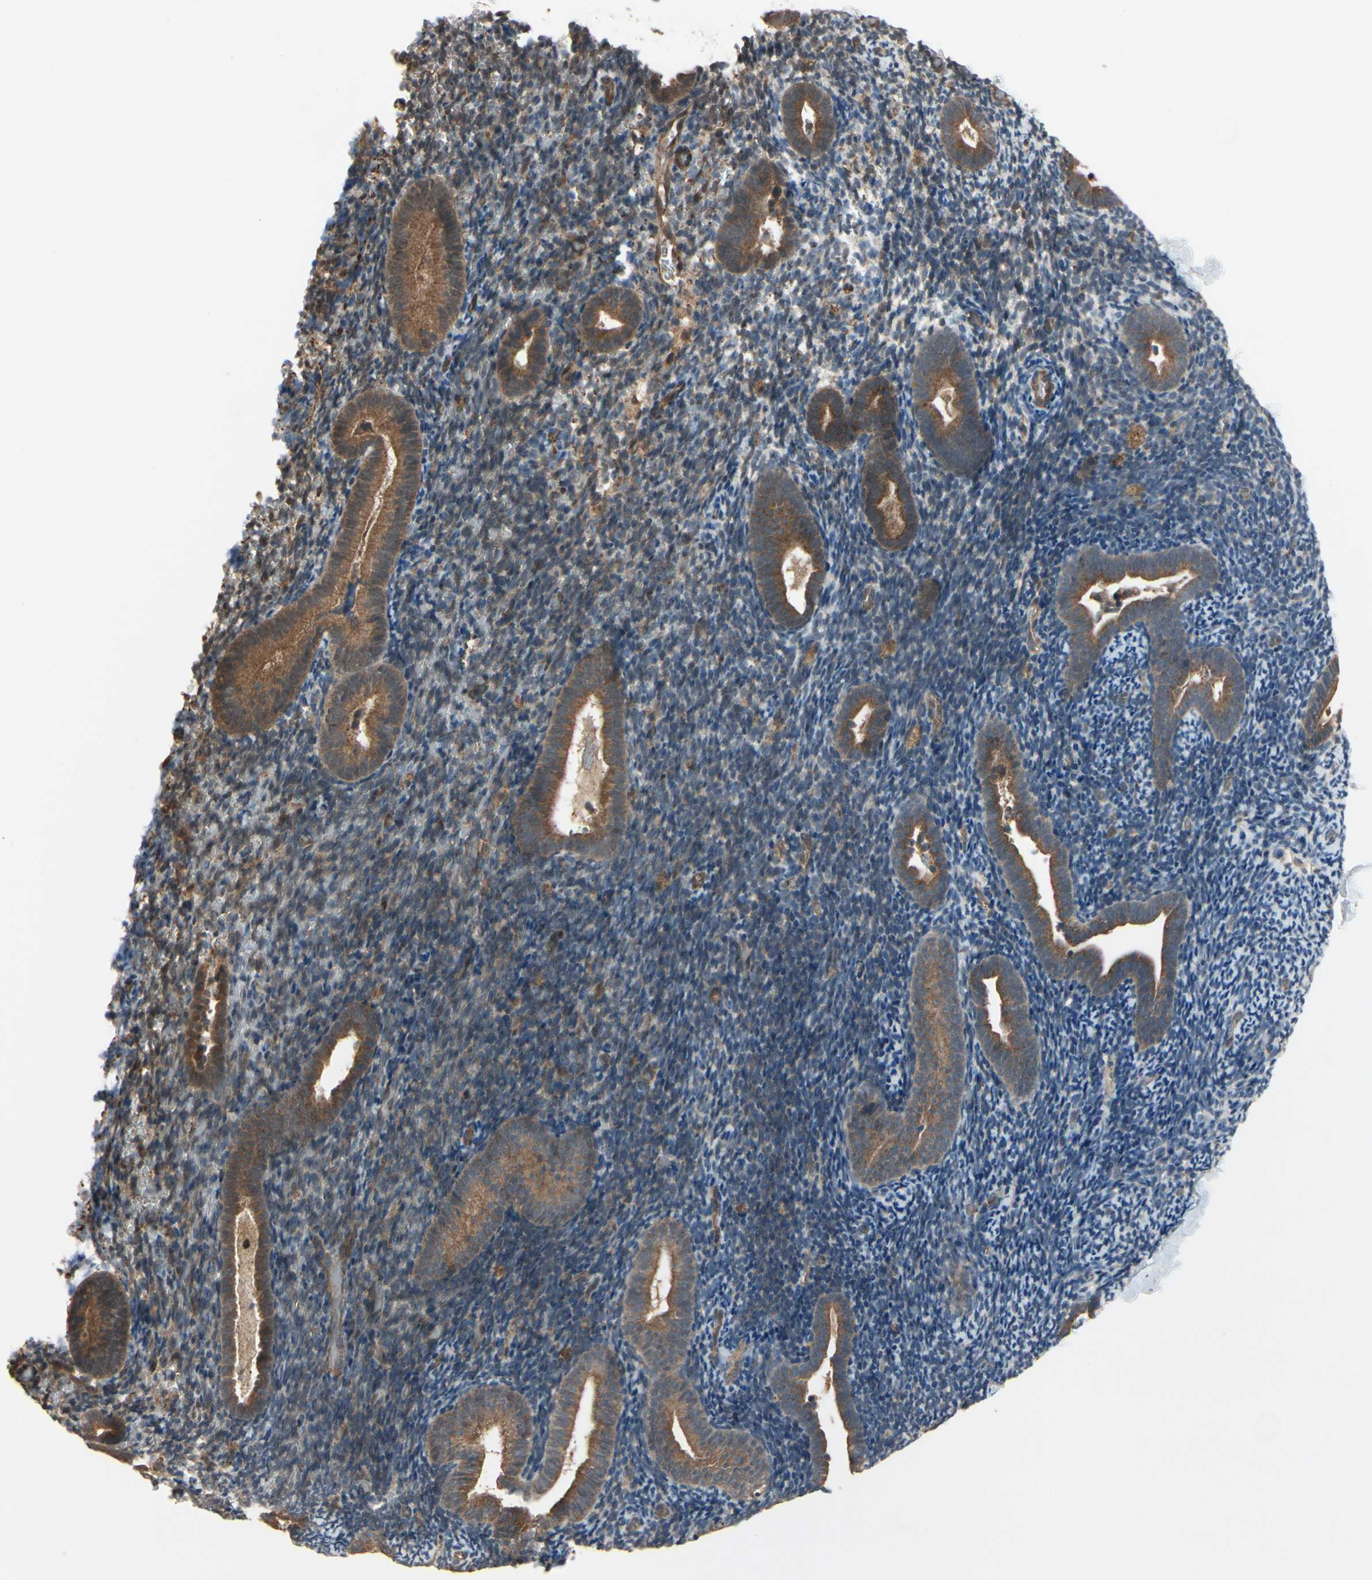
{"staining": {"intensity": "weak", "quantity": "25%-75%", "location": "cytoplasmic/membranous"}, "tissue": "endometrium", "cell_type": "Cells in endometrial stroma", "image_type": "normal", "snomed": [{"axis": "morphology", "description": "Normal tissue, NOS"}, {"axis": "topography", "description": "Endometrium"}], "caption": "Normal endometrium exhibits weak cytoplasmic/membranous staining in approximately 25%-75% of cells in endometrial stroma The protein is shown in brown color, while the nuclei are stained blue..", "gene": "PNPLA7", "patient": {"sex": "female", "age": 51}}